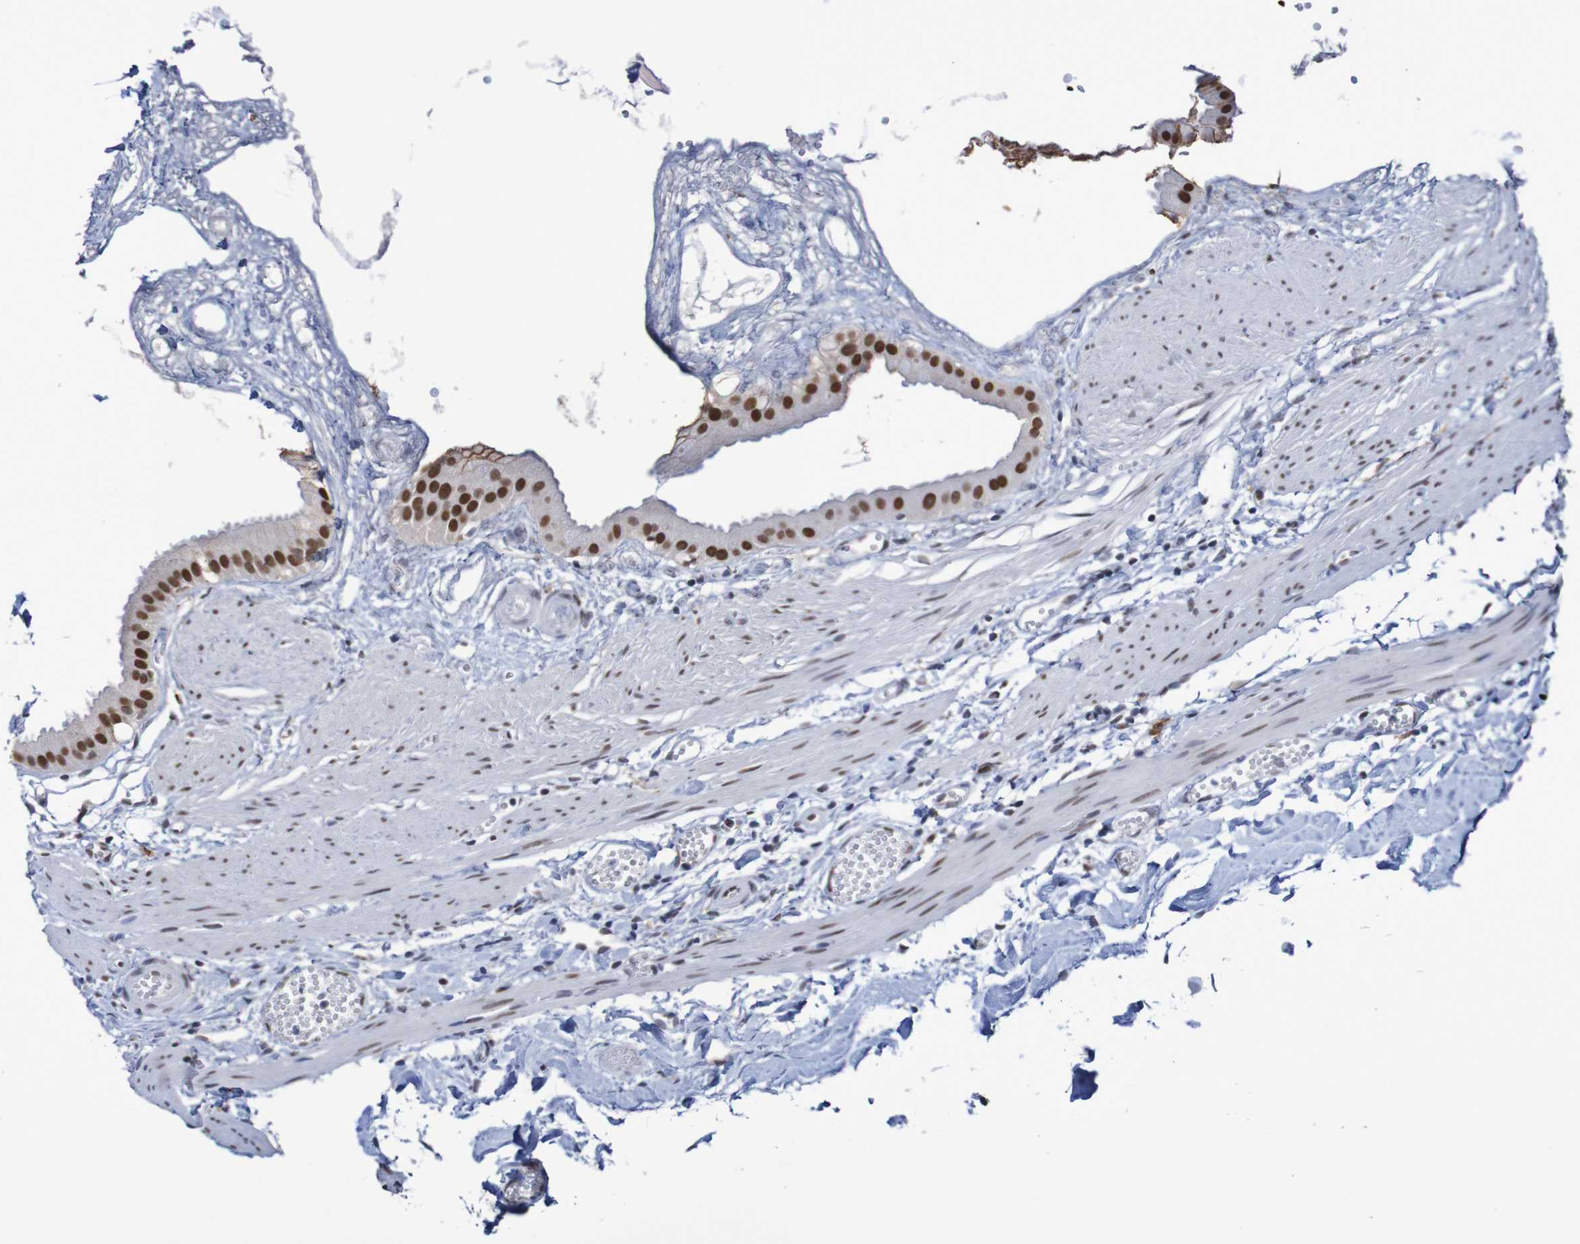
{"staining": {"intensity": "strong", "quantity": ">75%", "location": "nuclear"}, "tissue": "gallbladder", "cell_type": "Glandular cells", "image_type": "normal", "snomed": [{"axis": "morphology", "description": "Normal tissue, NOS"}, {"axis": "topography", "description": "Gallbladder"}], "caption": "Immunohistochemistry micrograph of benign gallbladder stained for a protein (brown), which shows high levels of strong nuclear expression in about >75% of glandular cells.", "gene": "MRTFB", "patient": {"sex": "female", "age": 64}}